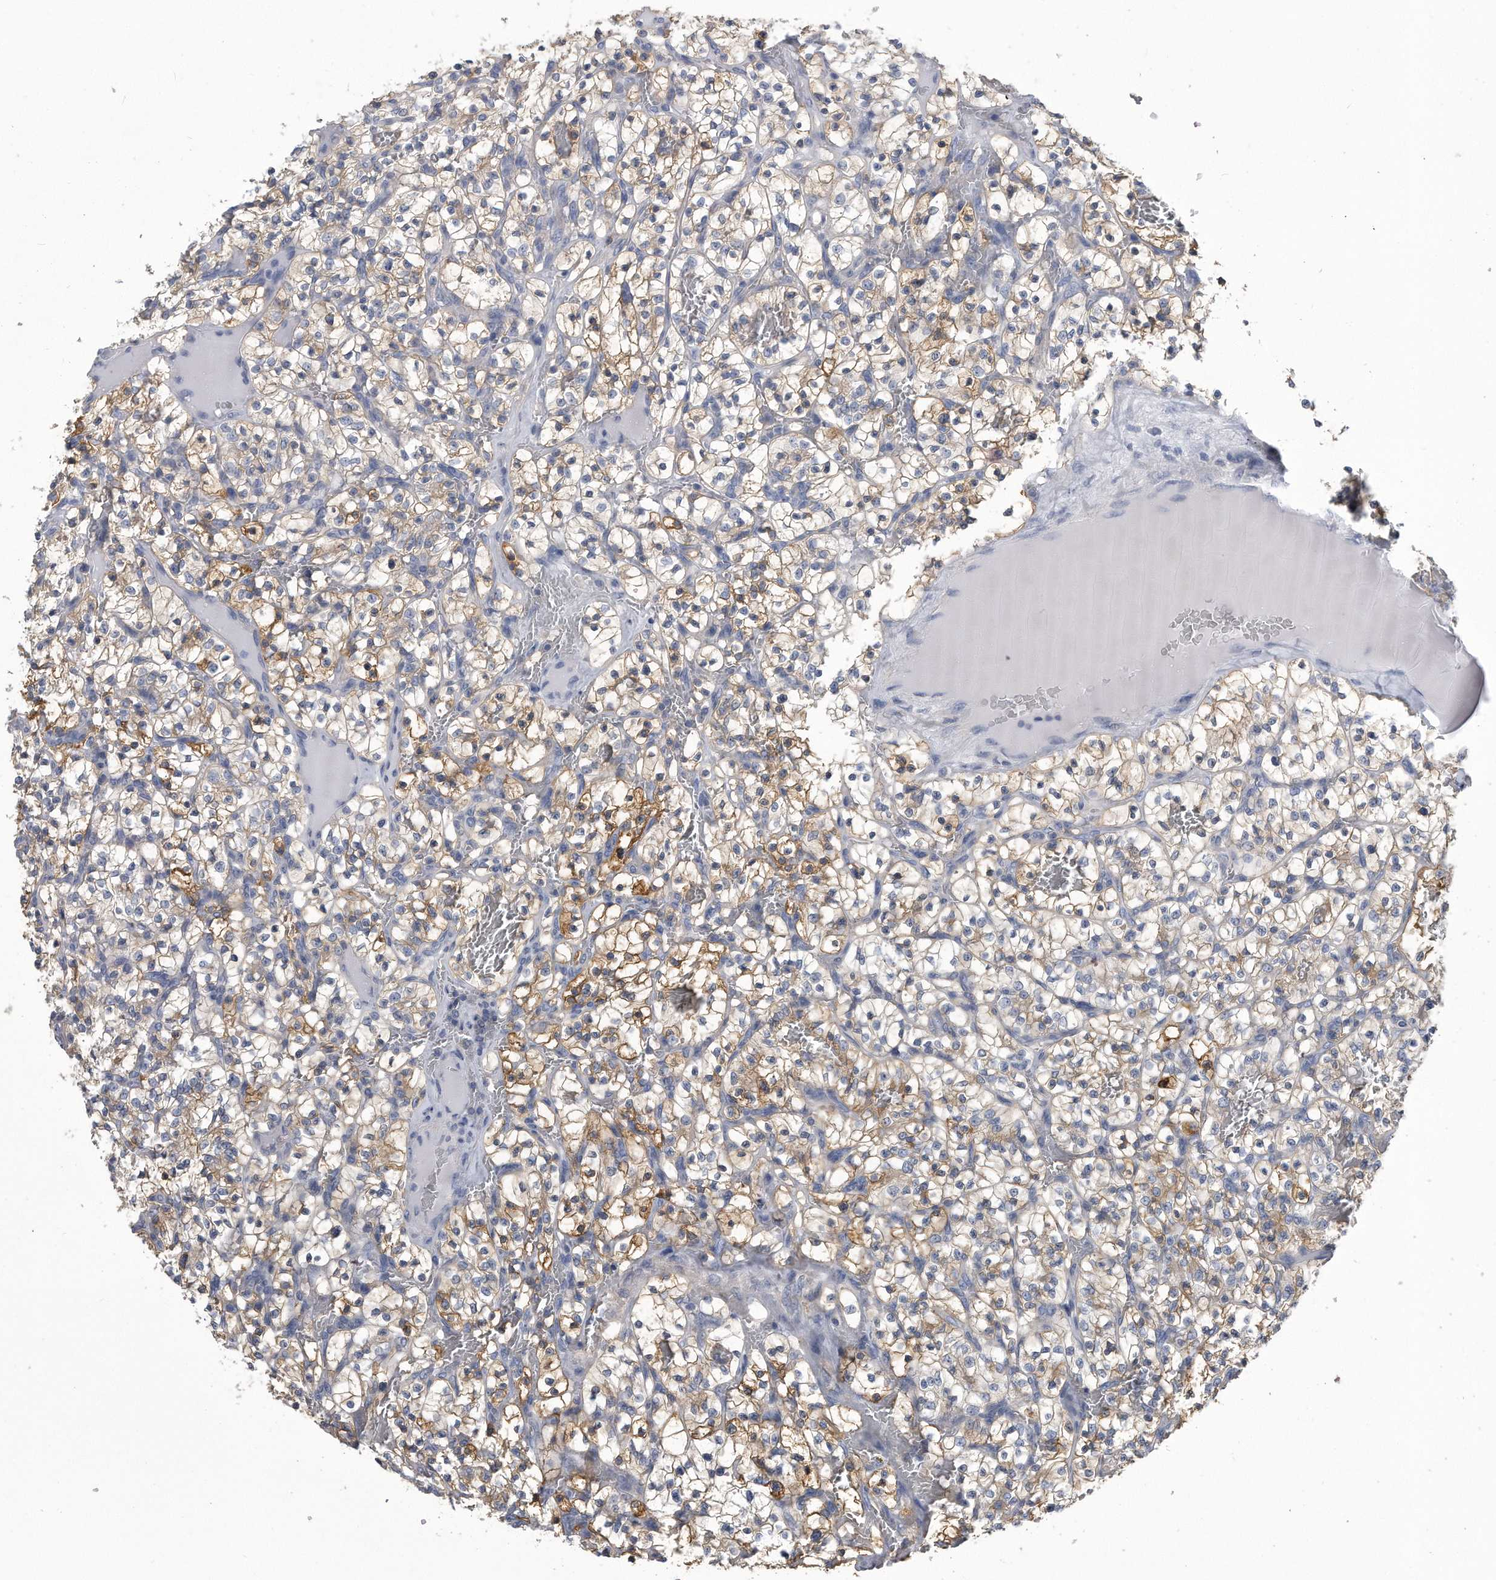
{"staining": {"intensity": "moderate", "quantity": "<25%", "location": "cytoplasmic/membranous"}, "tissue": "renal cancer", "cell_type": "Tumor cells", "image_type": "cancer", "snomed": [{"axis": "morphology", "description": "Adenocarcinoma, NOS"}, {"axis": "topography", "description": "Kidney"}], "caption": "Approximately <25% of tumor cells in human renal cancer (adenocarcinoma) display moderate cytoplasmic/membranous protein expression as visualized by brown immunohistochemical staining.", "gene": "PYGB", "patient": {"sex": "female", "age": 57}}